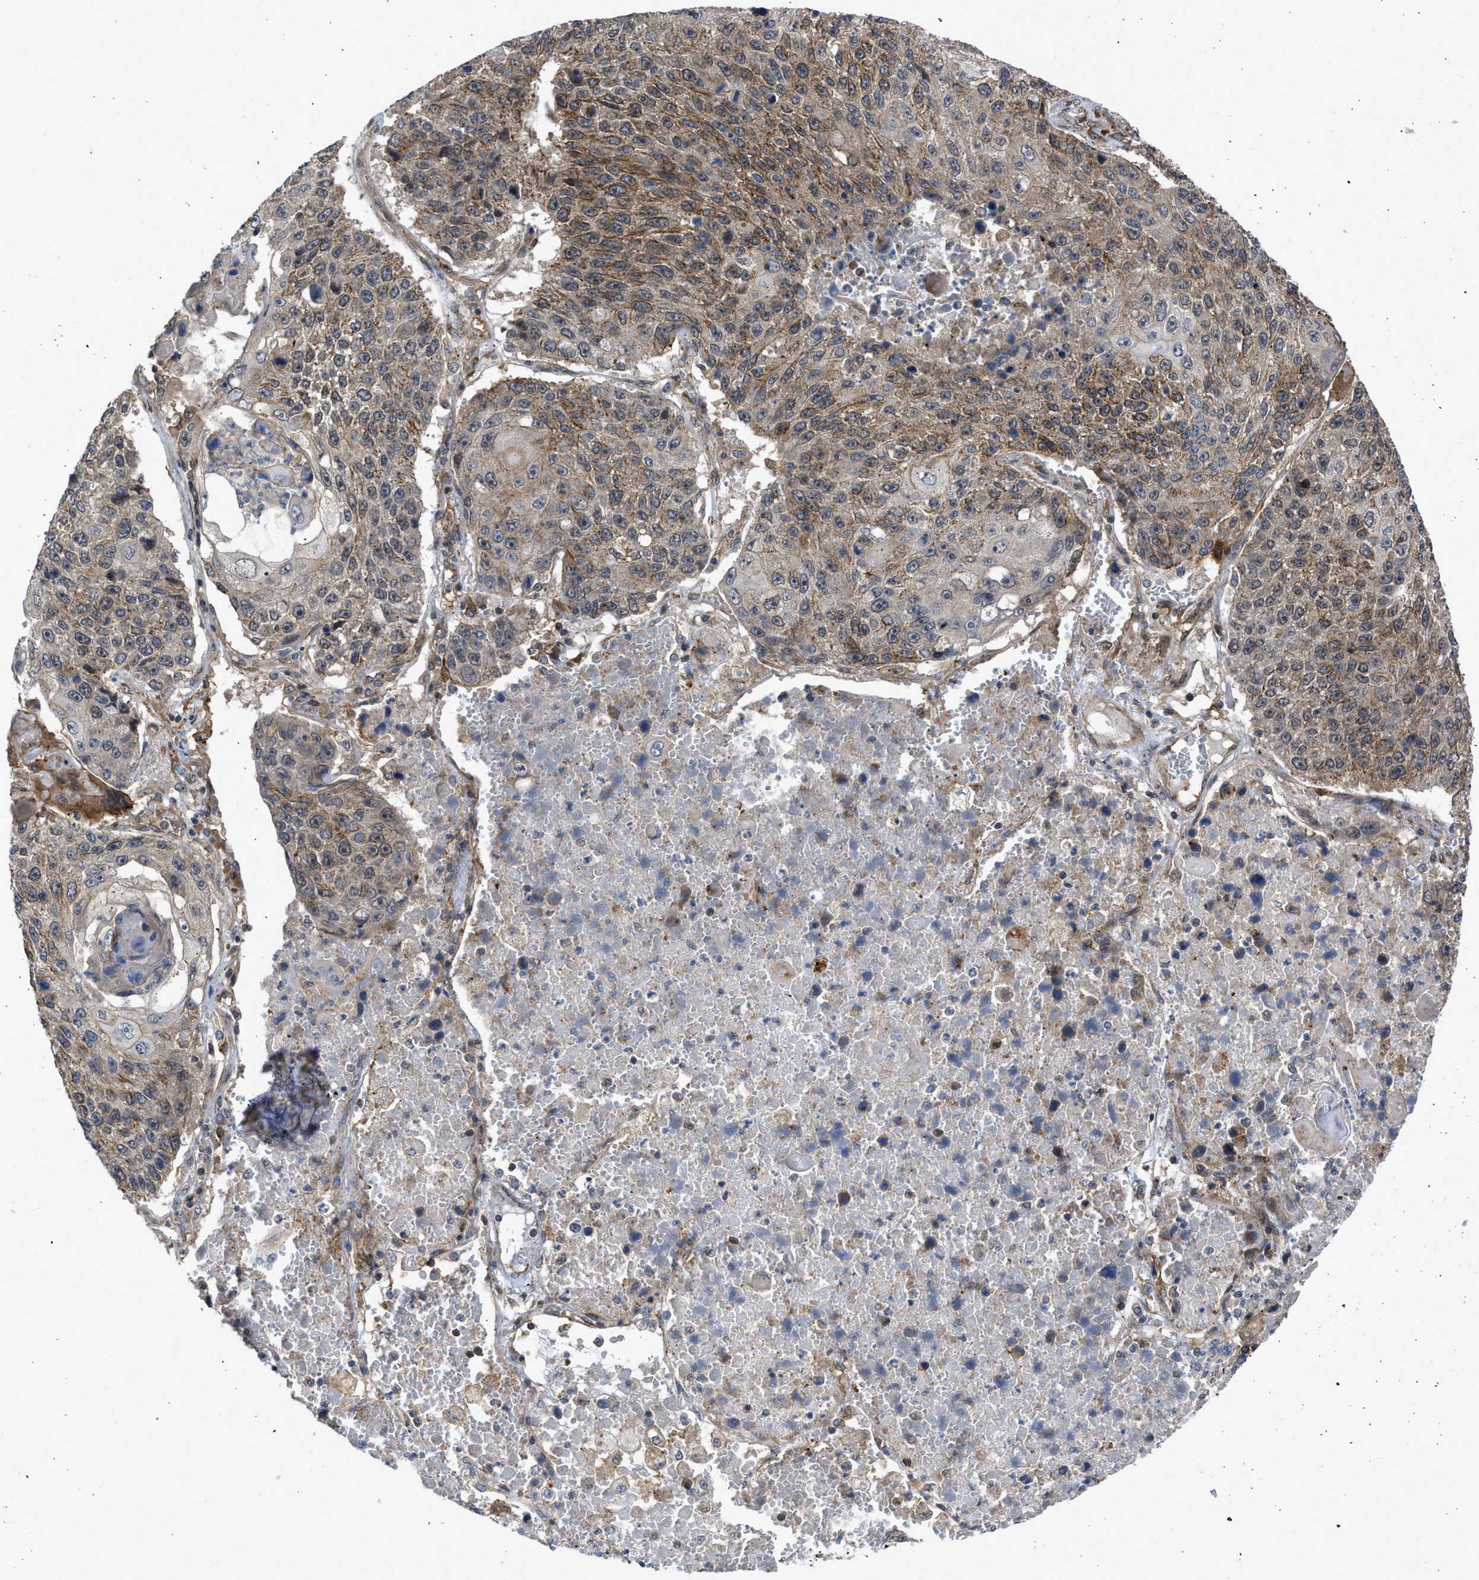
{"staining": {"intensity": "moderate", "quantity": "25%-75%", "location": "cytoplasmic/membranous"}, "tissue": "lung cancer", "cell_type": "Tumor cells", "image_type": "cancer", "snomed": [{"axis": "morphology", "description": "Squamous cell carcinoma, NOS"}, {"axis": "topography", "description": "Lung"}], "caption": "A photomicrograph of lung squamous cell carcinoma stained for a protein reveals moderate cytoplasmic/membranous brown staining in tumor cells.", "gene": "GPATCH2L", "patient": {"sex": "male", "age": 61}}